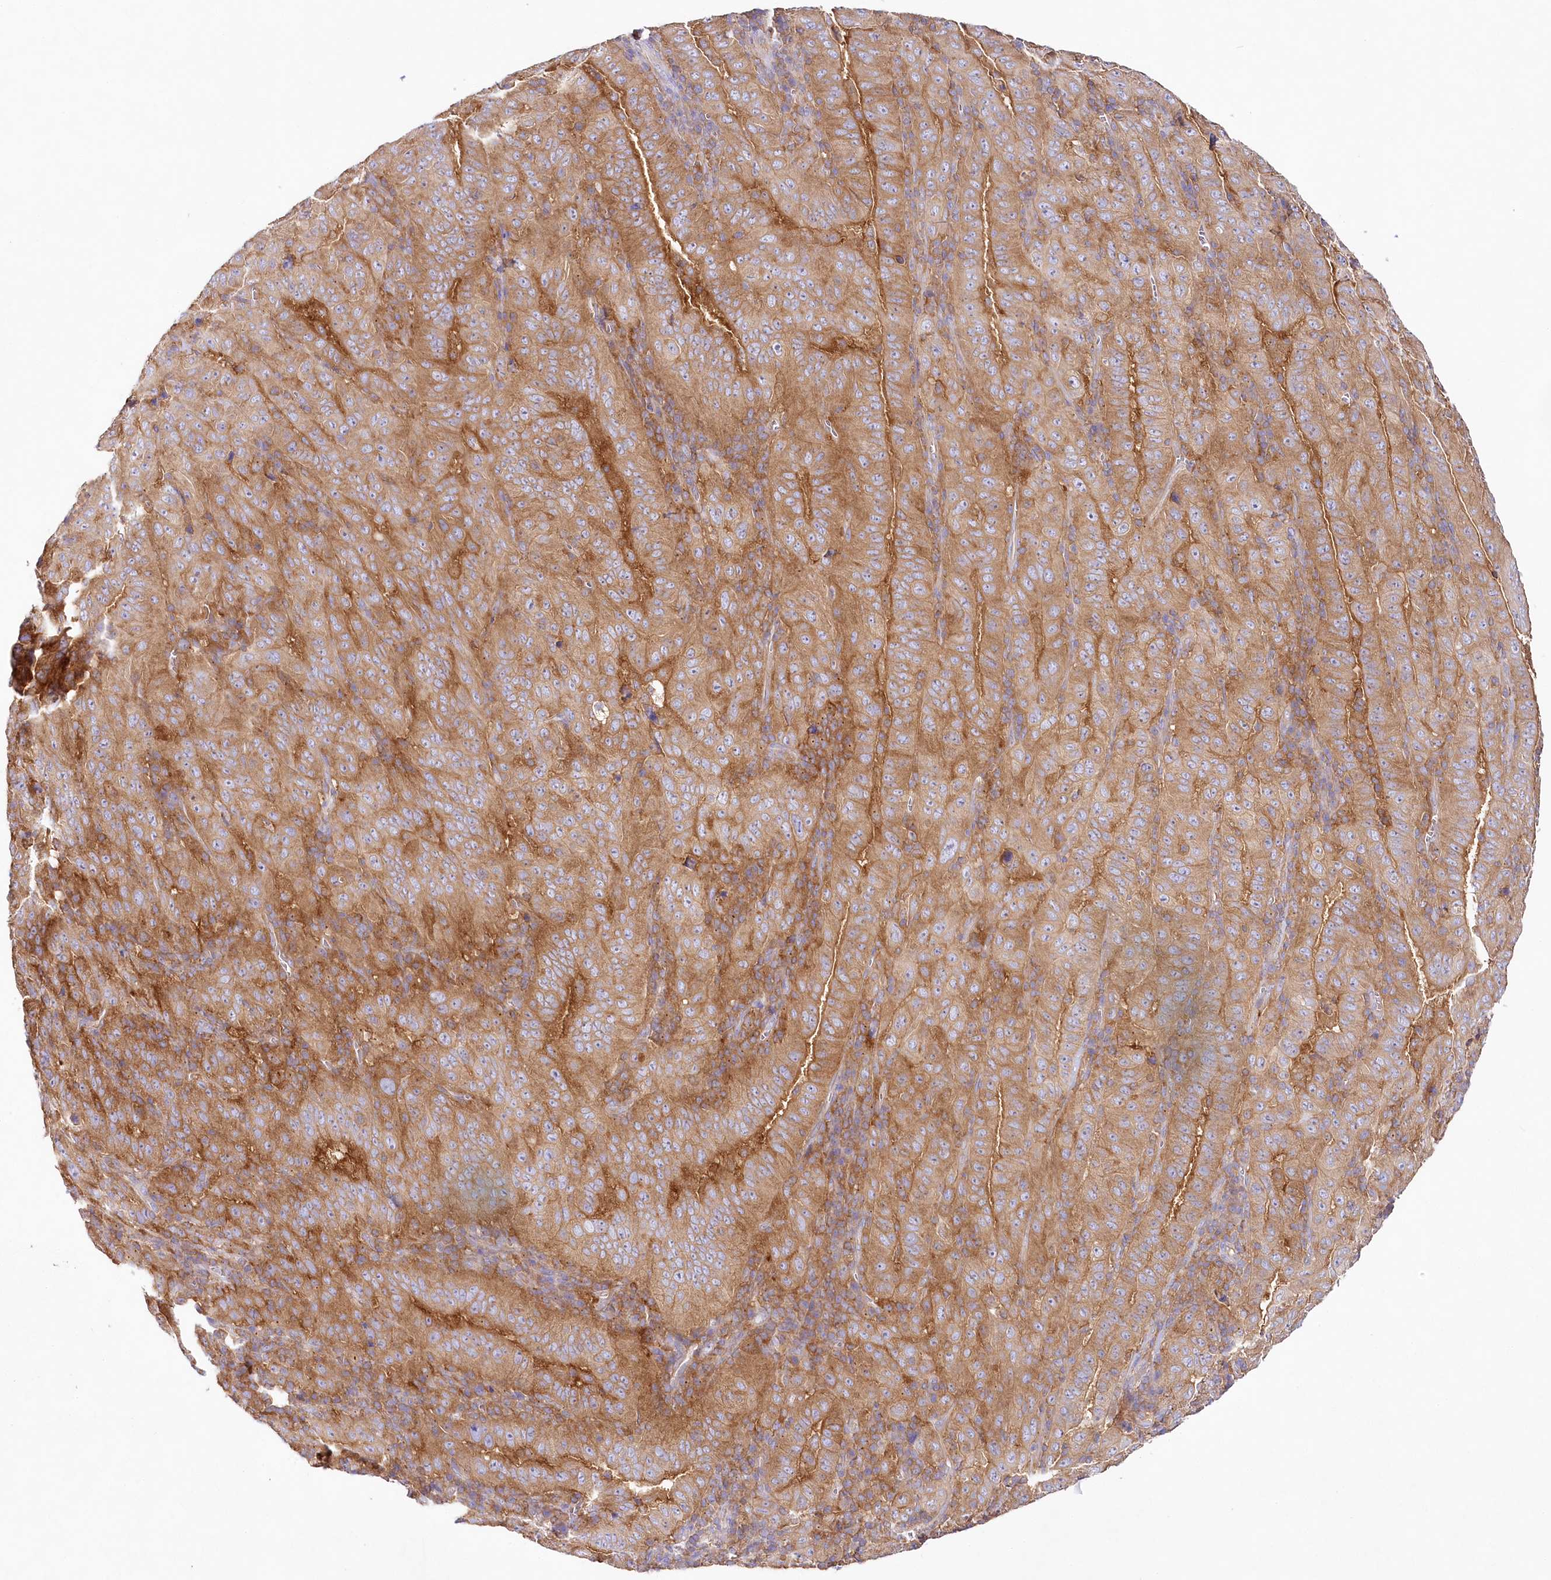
{"staining": {"intensity": "moderate", "quantity": ">75%", "location": "cytoplasmic/membranous"}, "tissue": "pancreatic cancer", "cell_type": "Tumor cells", "image_type": "cancer", "snomed": [{"axis": "morphology", "description": "Adenocarcinoma, NOS"}, {"axis": "topography", "description": "Pancreas"}], "caption": "Protein staining by immunohistochemistry (IHC) displays moderate cytoplasmic/membranous staining in about >75% of tumor cells in pancreatic adenocarcinoma.", "gene": "ABRAXAS2", "patient": {"sex": "male", "age": 63}}